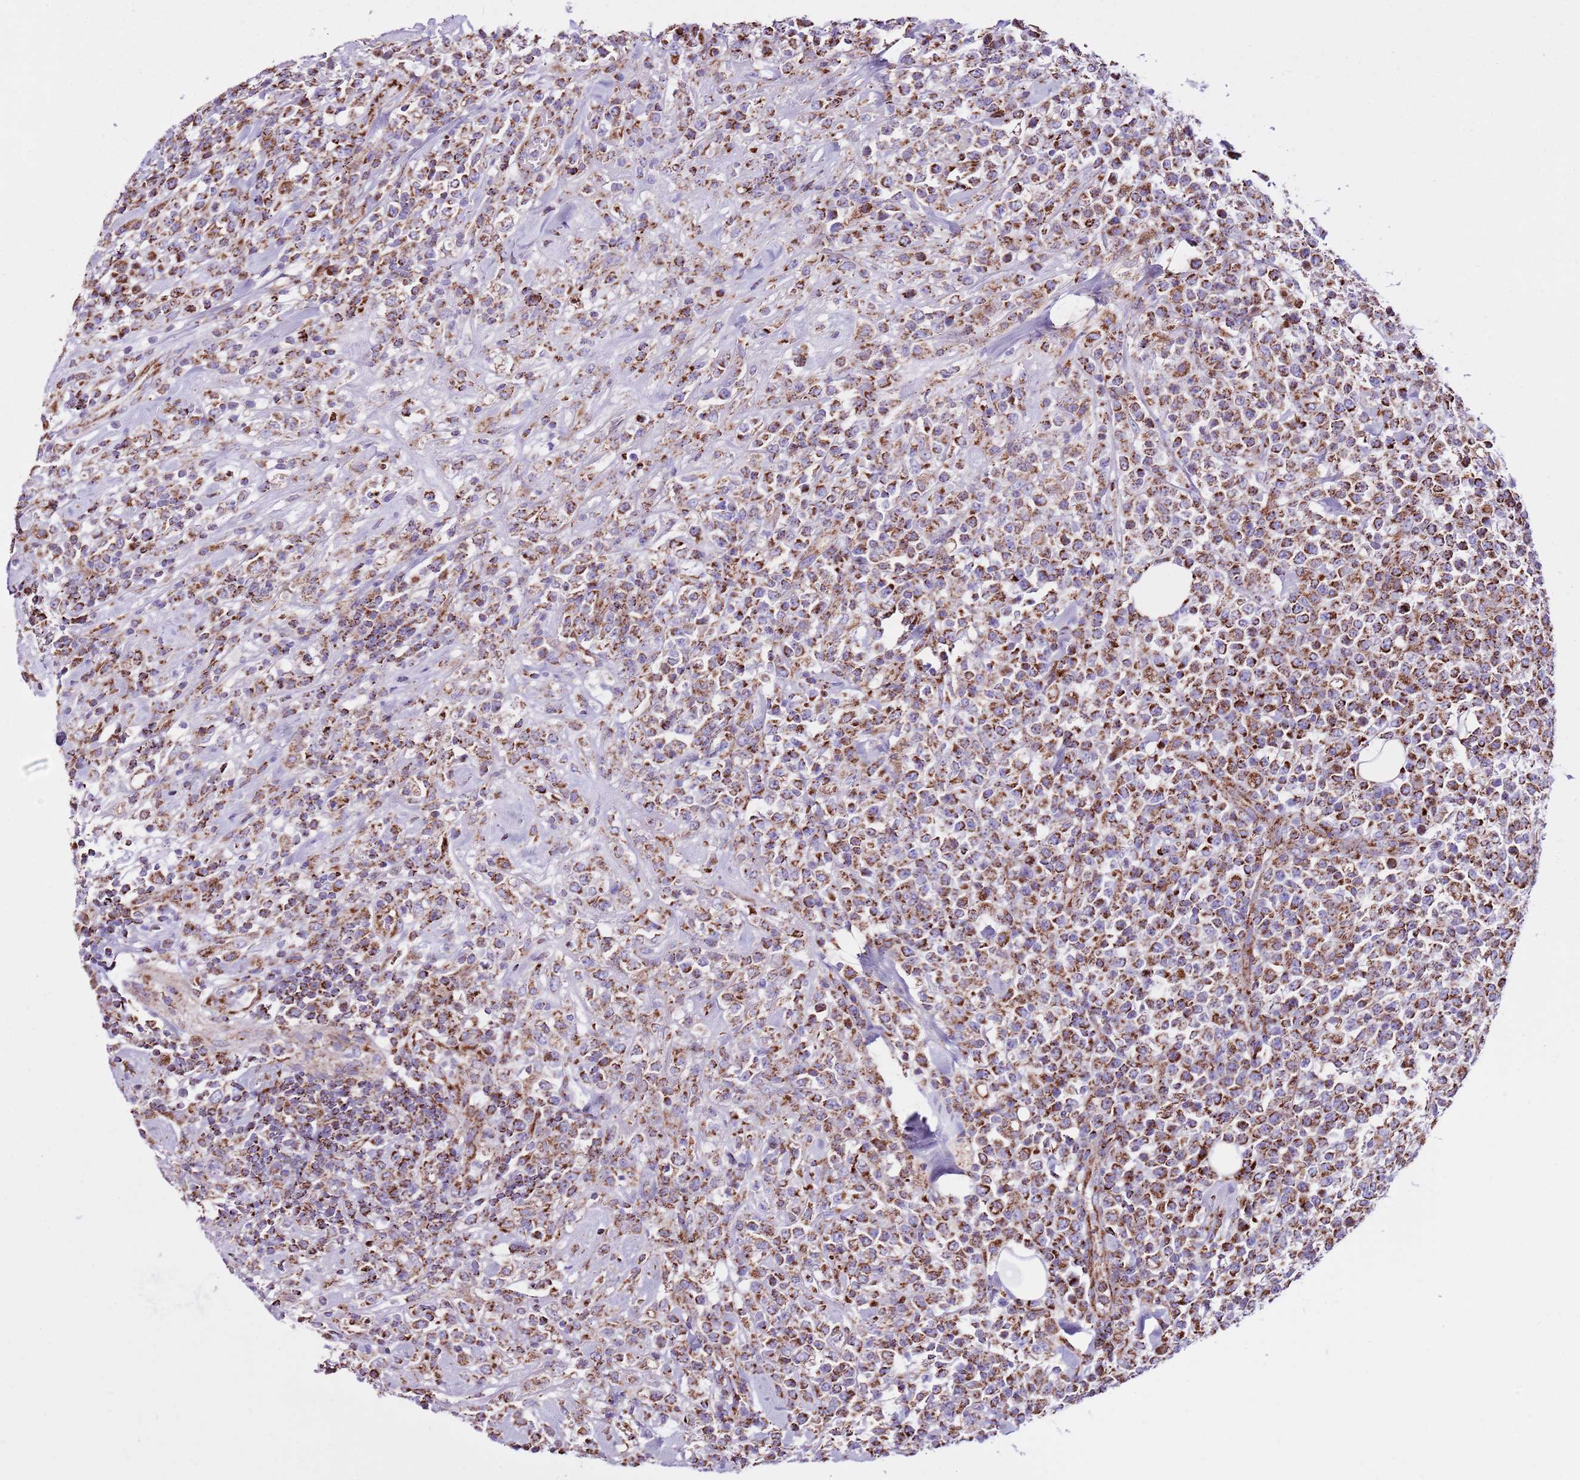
{"staining": {"intensity": "moderate", "quantity": ">75%", "location": "cytoplasmic/membranous"}, "tissue": "lymphoma", "cell_type": "Tumor cells", "image_type": "cancer", "snomed": [{"axis": "morphology", "description": "Malignant lymphoma, non-Hodgkin's type, High grade"}, {"axis": "topography", "description": "Colon"}], "caption": "Immunohistochemistry micrograph of human high-grade malignant lymphoma, non-Hodgkin's type stained for a protein (brown), which exhibits medium levels of moderate cytoplasmic/membranous staining in about >75% of tumor cells.", "gene": "HECTD4", "patient": {"sex": "female", "age": 53}}